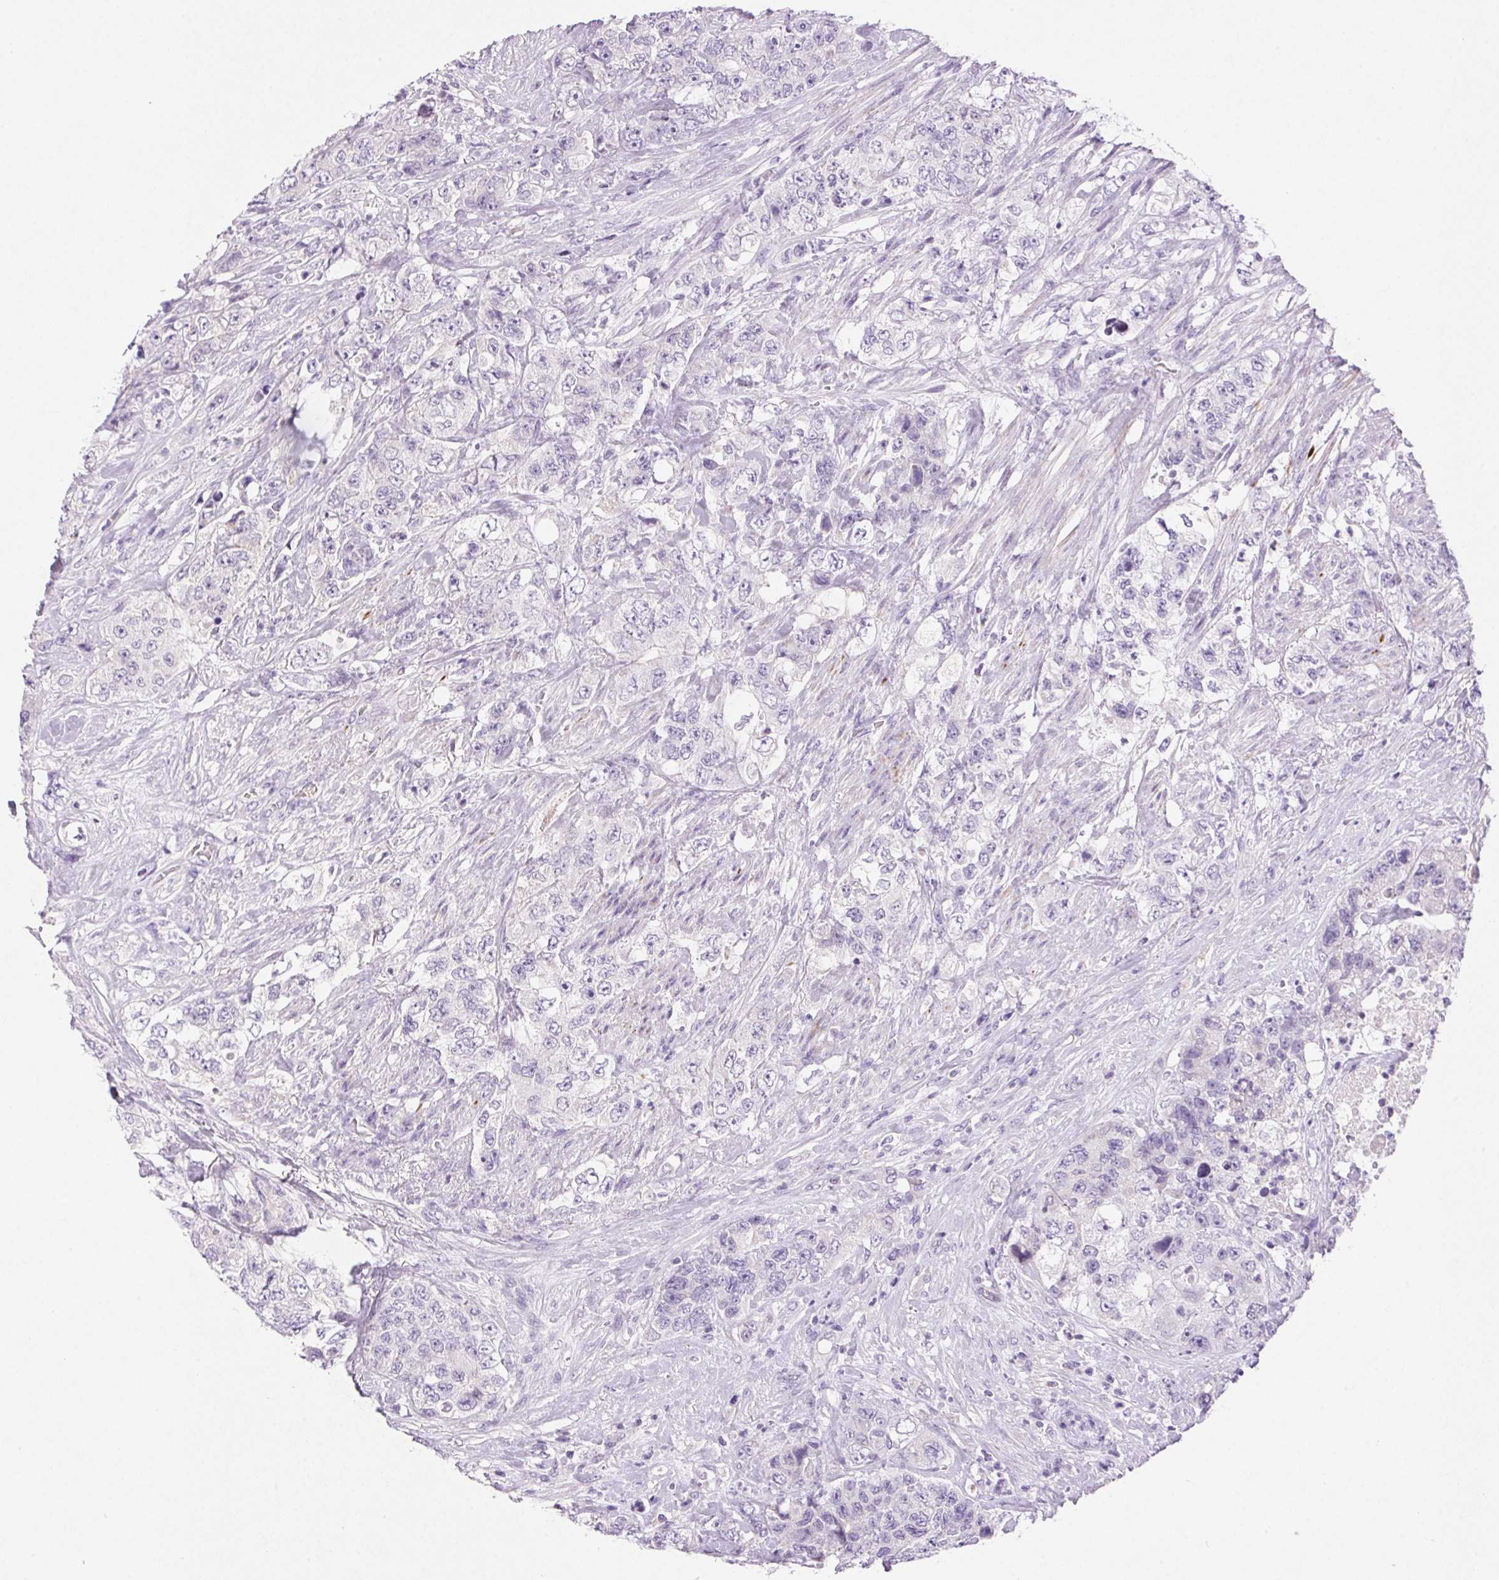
{"staining": {"intensity": "negative", "quantity": "none", "location": "none"}, "tissue": "urothelial cancer", "cell_type": "Tumor cells", "image_type": "cancer", "snomed": [{"axis": "morphology", "description": "Urothelial carcinoma, High grade"}, {"axis": "topography", "description": "Urinary bladder"}], "caption": "Tumor cells are negative for brown protein staining in urothelial cancer. Nuclei are stained in blue.", "gene": "ARHGAP11B", "patient": {"sex": "female", "age": 78}}